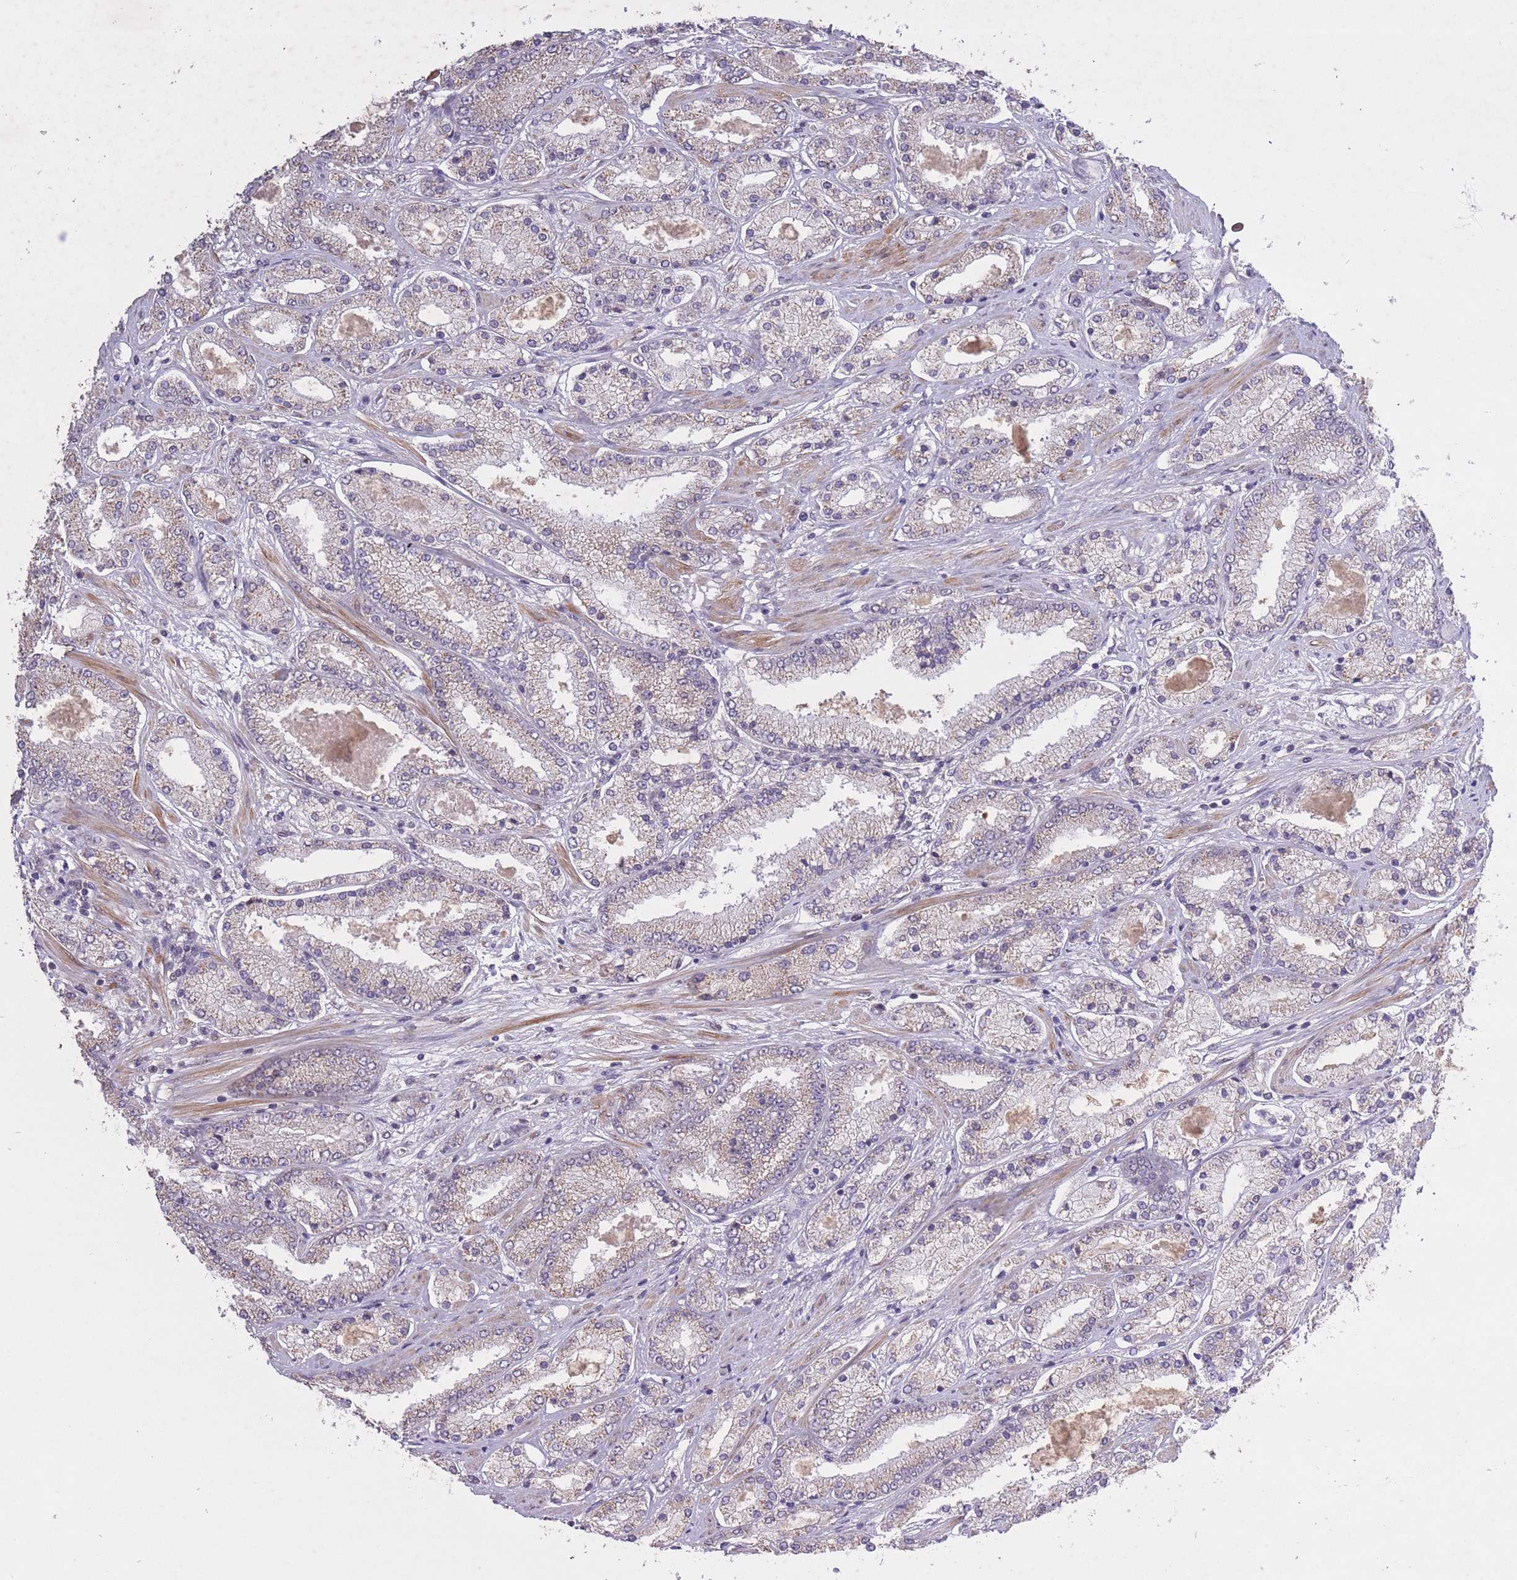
{"staining": {"intensity": "weak", "quantity": "25%-75%", "location": "cytoplasmic/membranous"}, "tissue": "prostate cancer", "cell_type": "Tumor cells", "image_type": "cancer", "snomed": [{"axis": "morphology", "description": "Adenocarcinoma, High grade"}, {"axis": "topography", "description": "Prostate"}], "caption": "Prostate cancer (high-grade adenocarcinoma) stained for a protein (brown) displays weak cytoplasmic/membranous positive staining in about 25%-75% of tumor cells.", "gene": "CBX6", "patient": {"sex": "male", "age": 69}}